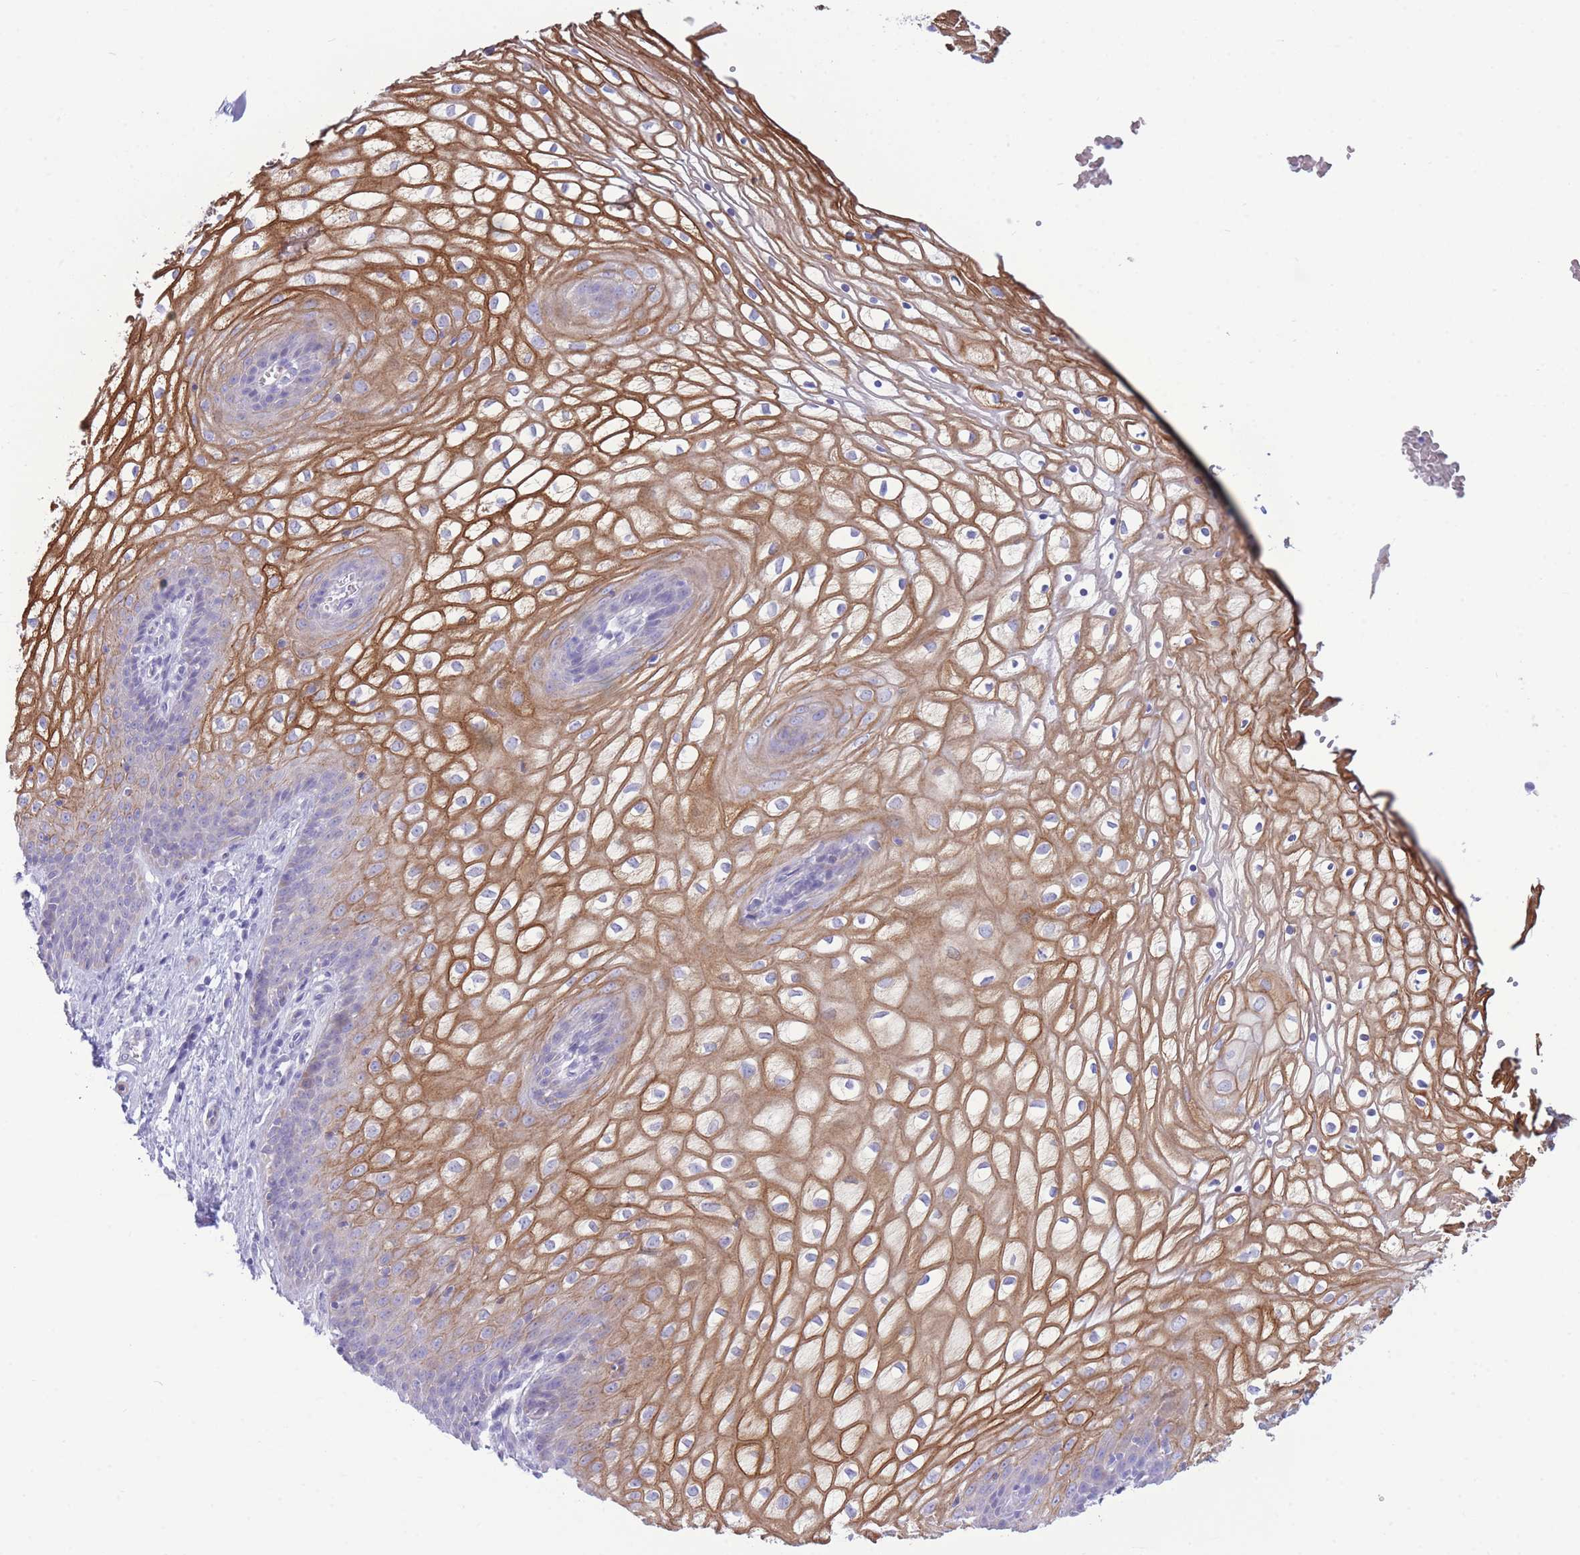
{"staining": {"intensity": "moderate", "quantity": "25%-75%", "location": "cytoplasmic/membranous"}, "tissue": "vagina", "cell_type": "Squamous epithelial cells", "image_type": "normal", "snomed": [{"axis": "morphology", "description": "Normal tissue, NOS"}, {"axis": "topography", "description": "Vagina"}], "caption": "A brown stain highlights moderate cytoplasmic/membranous positivity of a protein in squamous epithelial cells of benign human vagina. (Brightfield microscopy of DAB IHC at high magnification).", "gene": "VWA8", "patient": {"sex": "female", "age": 34}}